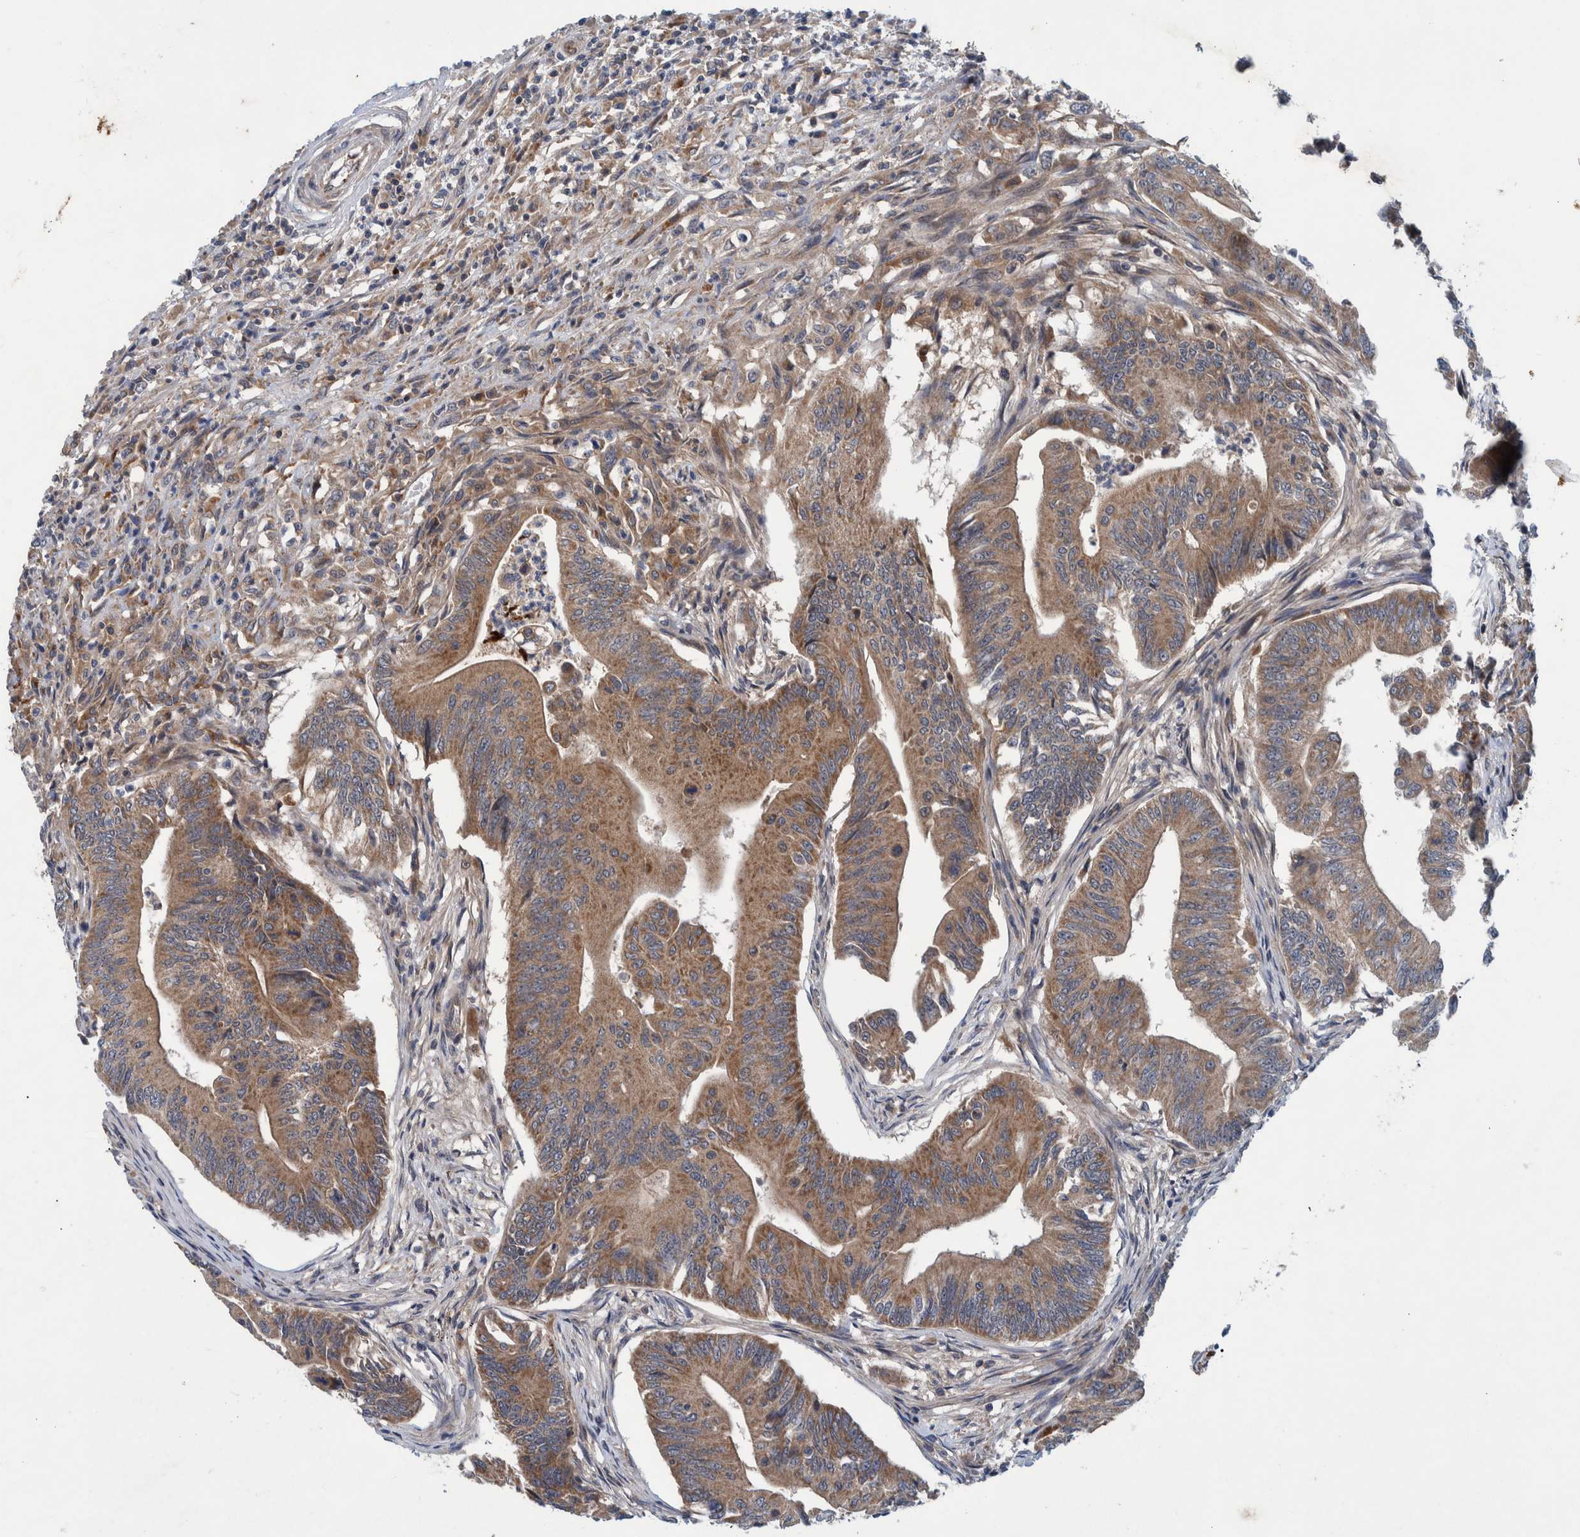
{"staining": {"intensity": "moderate", "quantity": ">75%", "location": "cytoplasmic/membranous"}, "tissue": "colorectal cancer", "cell_type": "Tumor cells", "image_type": "cancer", "snomed": [{"axis": "morphology", "description": "Adenoma, NOS"}, {"axis": "morphology", "description": "Adenocarcinoma, NOS"}, {"axis": "topography", "description": "Colon"}], "caption": "Immunohistochemistry of human adenoma (colorectal) exhibits medium levels of moderate cytoplasmic/membranous positivity in about >75% of tumor cells.", "gene": "ITIH3", "patient": {"sex": "male", "age": 79}}